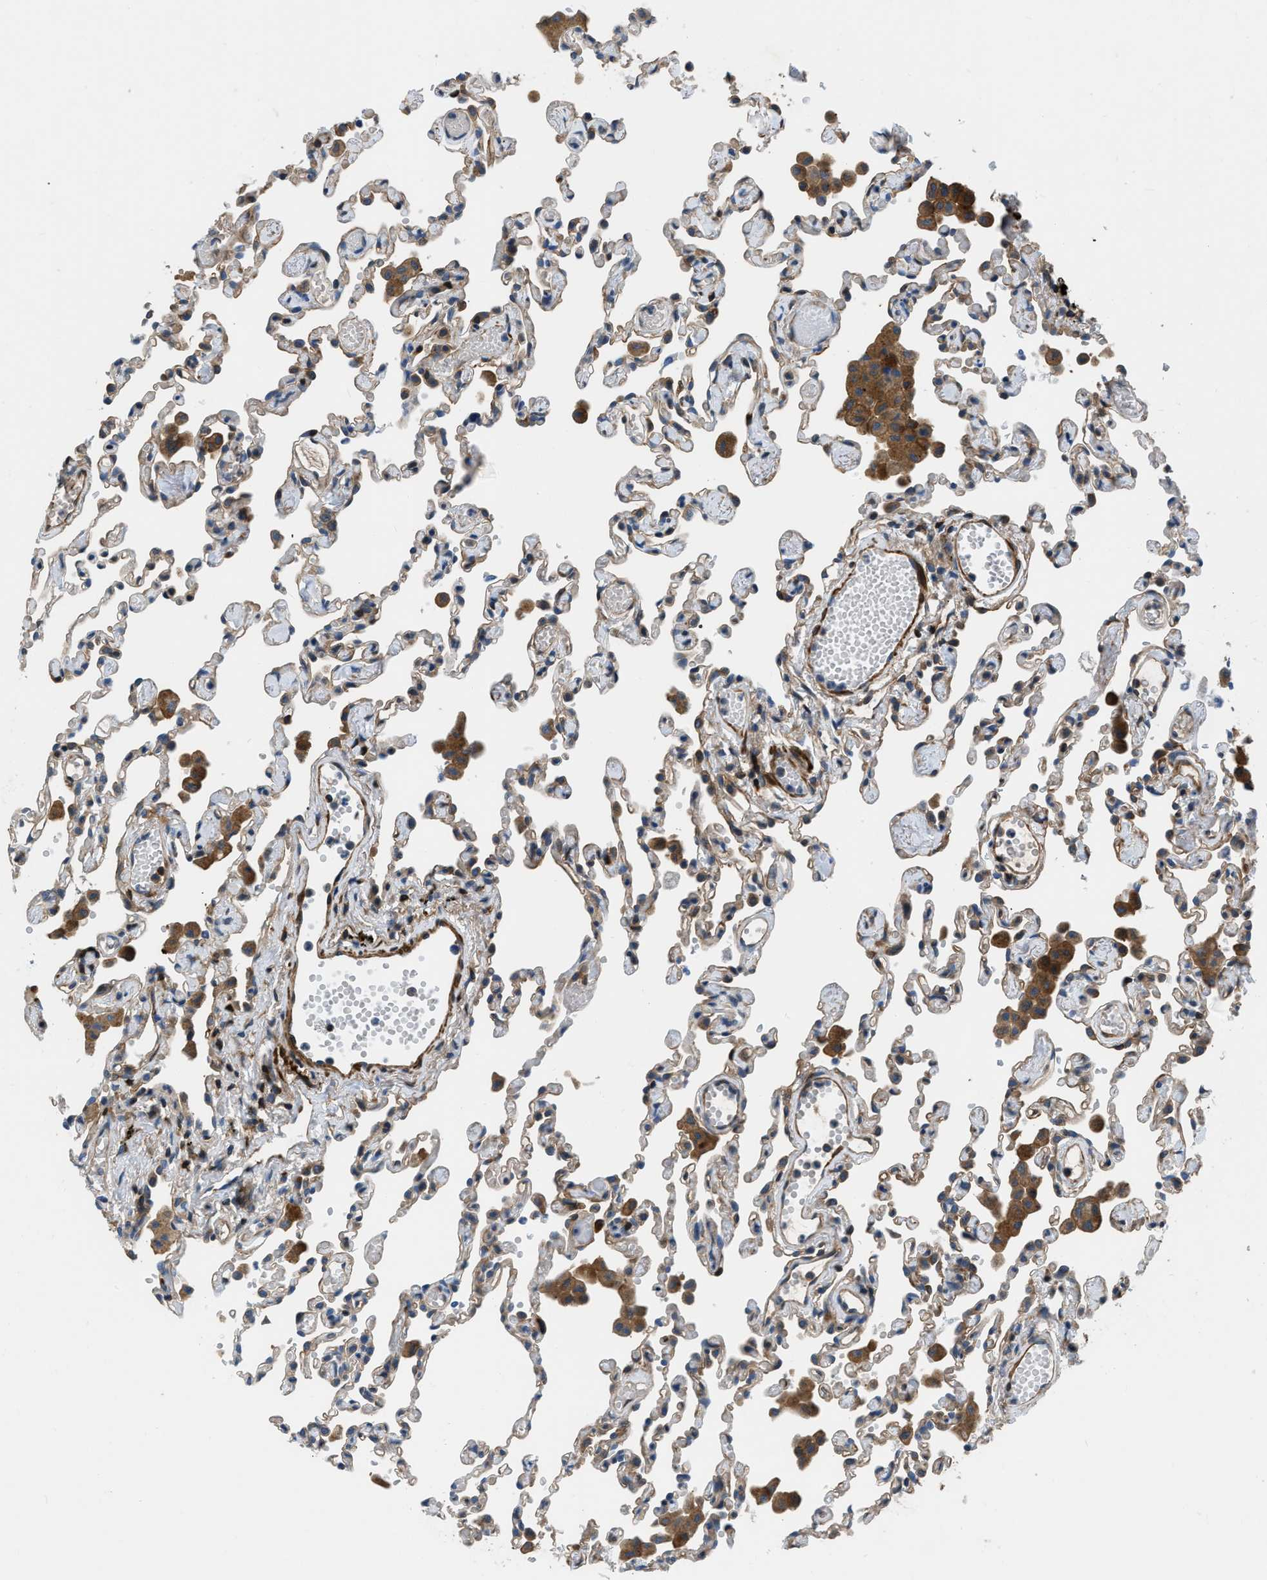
{"staining": {"intensity": "weak", "quantity": "<25%", "location": "cytoplasmic/membranous"}, "tissue": "lung", "cell_type": "Alveolar cells", "image_type": "normal", "snomed": [{"axis": "morphology", "description": "Normal tissue, NOS"}, {"axis": "topography", "description": "Bronchus"}, {"axis": "topography", "description": "Lung"}], "caption": "DAB (3,3'-diaminobenzidine) immunohistochemical staining of benign lung displays no significant positivity in alveolar cells.", "gene": "PFKP", "patient": {"sex": "female", "age": 49}}